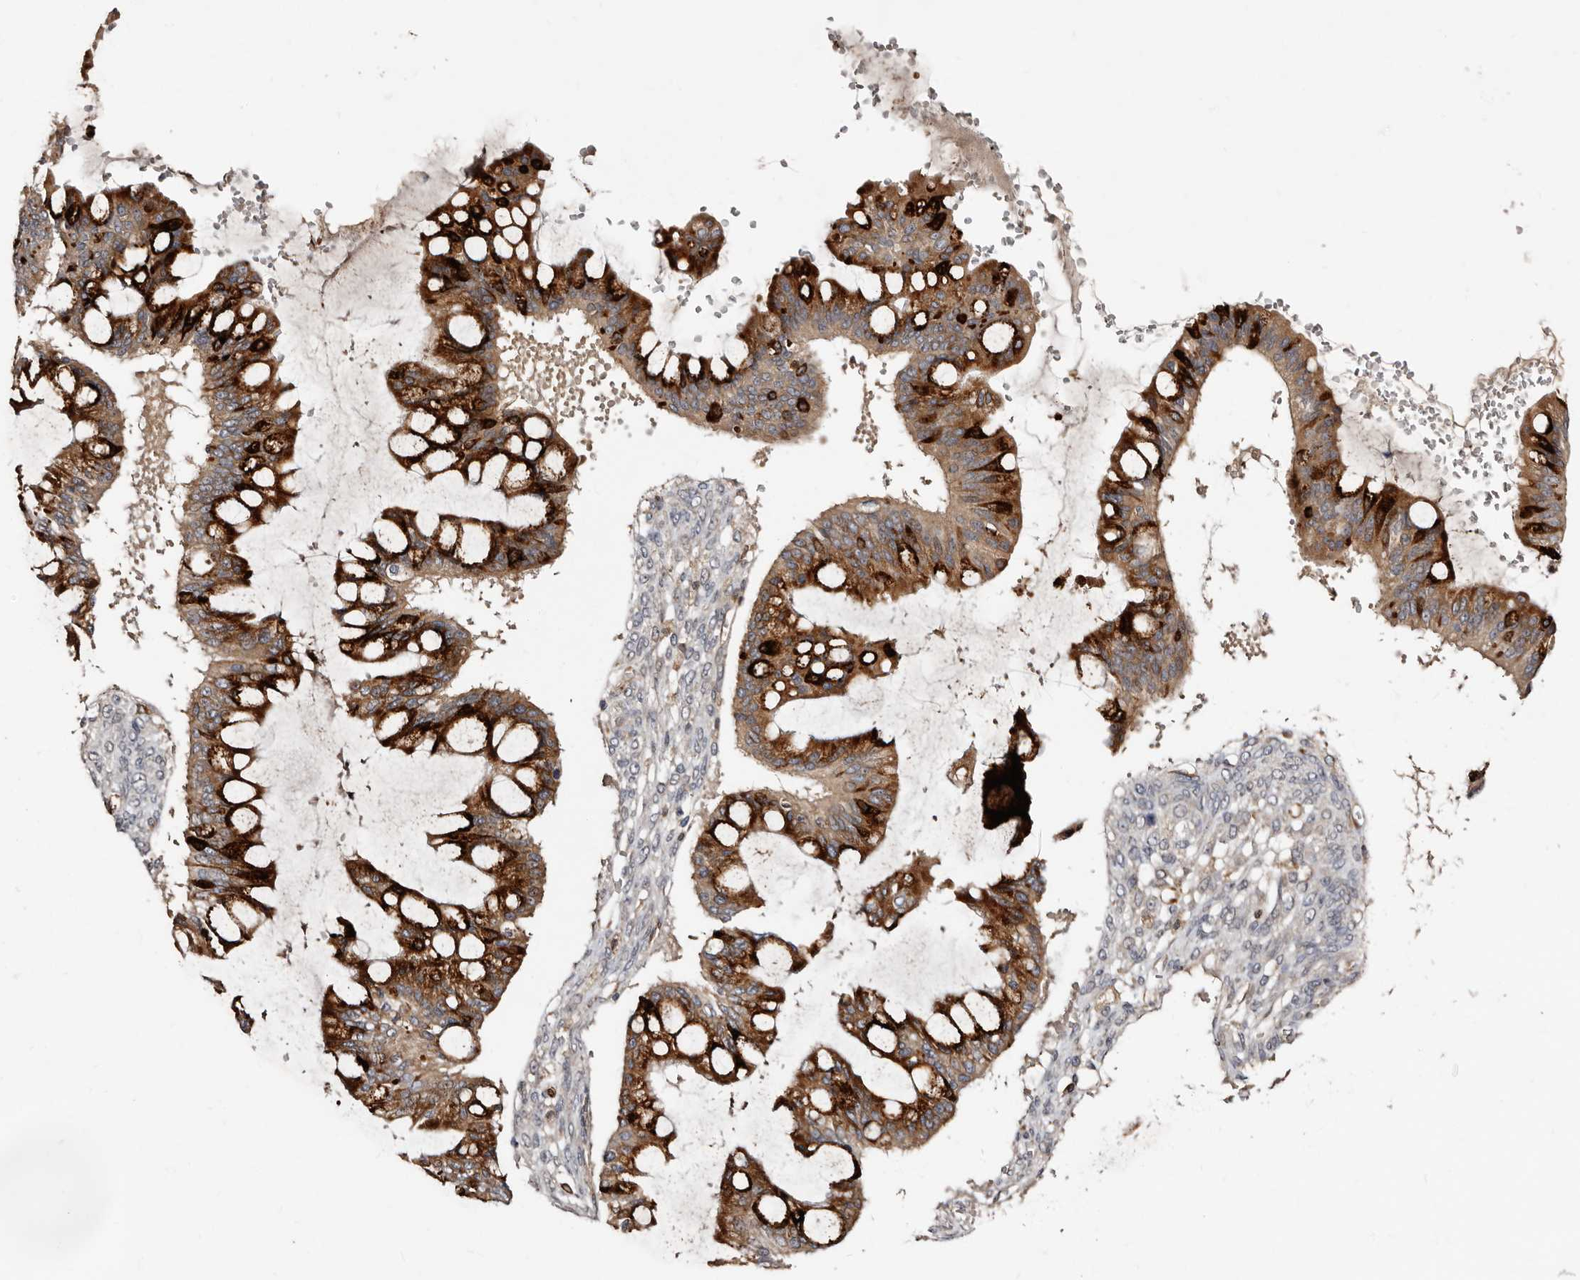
{"staining": {"intensity": "strong", "quantity": ">75%", "location": "cytoplasmic/membranous"}, "tissue": "ovarian cancer", "cell_type": "Tumor cells", "image_type": "cancer", "snomed": [{"axis": "morphology", "description": "Cystadenocarcinoma, mucinous, NOS"}, {"axis": "topography", "description": "Ovary"}], "caption": "Ovarian cancer was stained to show a protein in brown. There is high levels of strong cytoplasmic/membranous expression in about >75% of tumor cells.", "gene": "TBC1D22B", "patient": {"sex": "female", "age": 73}}